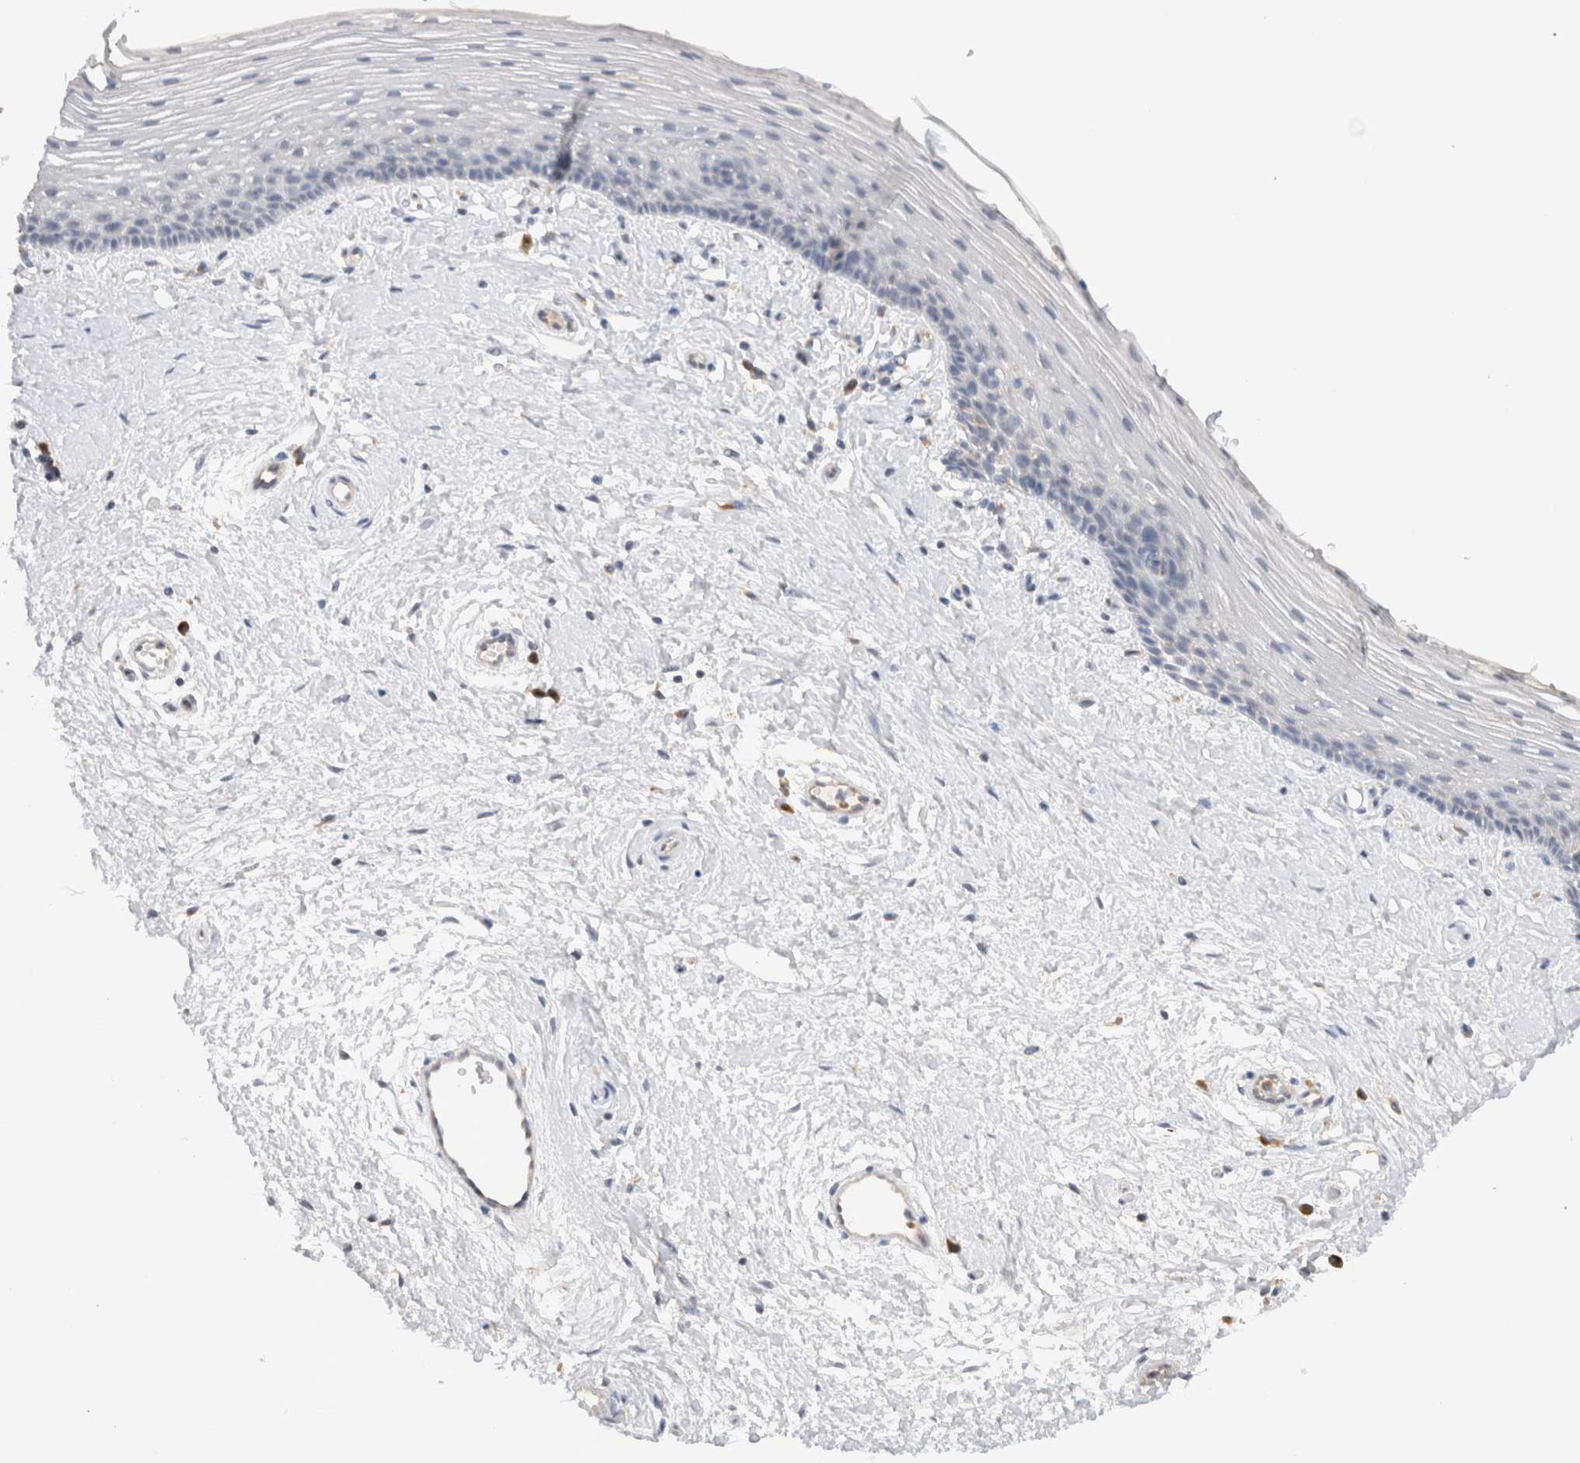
{"staining": {"intensity": "negative", "quantity": "none", "location": "none"}, "tissue": "vagina", "cell_type": "Squamous epithelial cells", "image_type": "normal", "snomed": [{"axis": "morphology", "description": "Normal tissue, NOS"}, {"axis": "topography", "description": "Vagina"}], "caption": "Protein analysis of unremarkable vagina demonstrates no significant staining in squamous epithelial cells. The staining is performed using DAB brown chromogen with nuclei counter-stained in using hematoxylin.", "gene": "GAS1", "patient": {"sex": "female", "age": 46}}